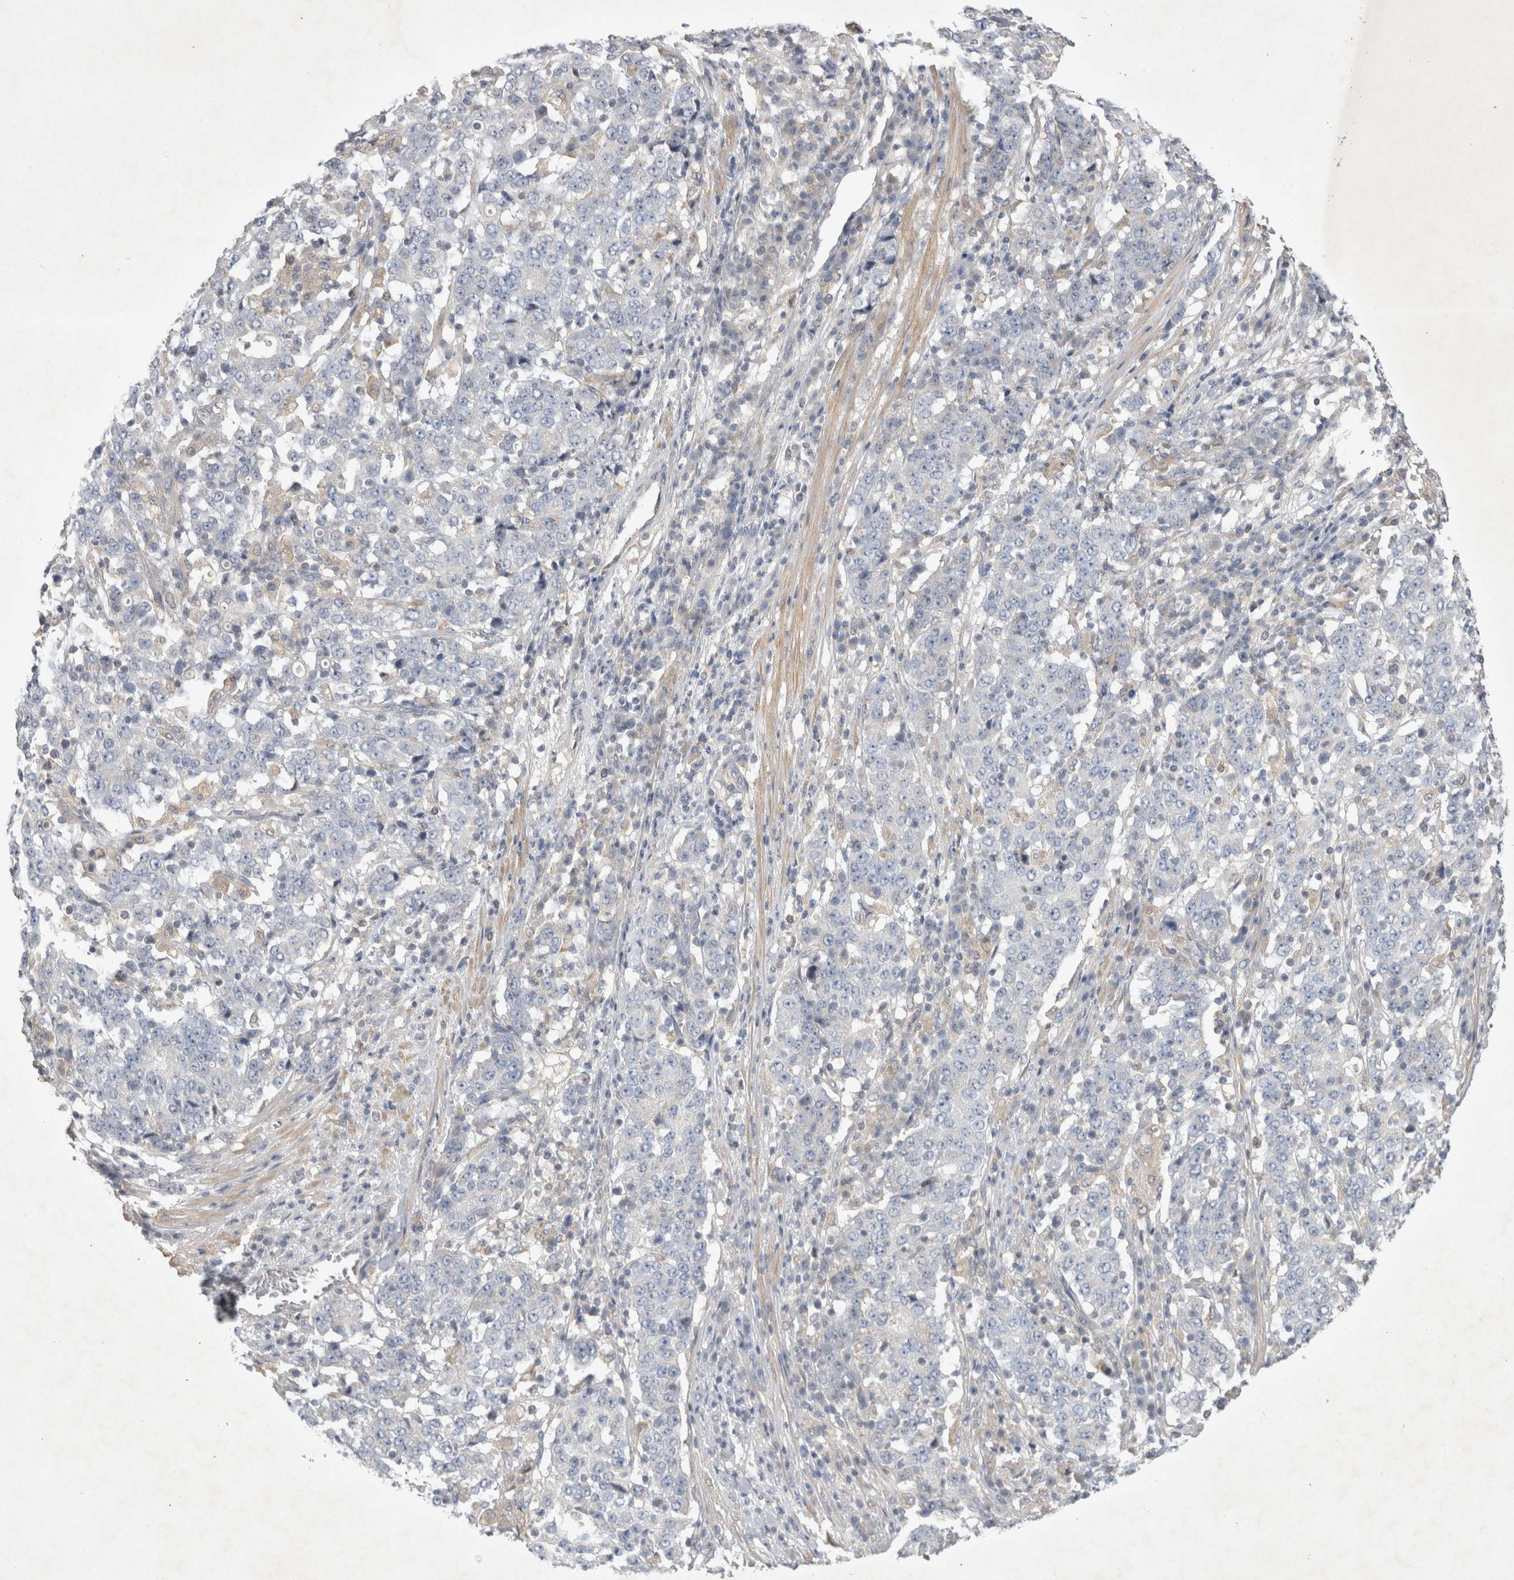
{"staining": {"intensity": "negative", "quantity": "none", "location": "none"}, "tissue": "stomach cancer", "cell_type": "Tumor cells", "image_type": "cancer", "snomed": [{"axis": "morphology", "description": "Adenocarcinoma, NOS"}, {"axis": "topography", "description": "Stomach"}], "caption": "Tumor cells show no significant protein positivity in stomach adenocarcinoma.", "gene": "SRD5A3", "patient": {"sex": "male", "age": 59}}